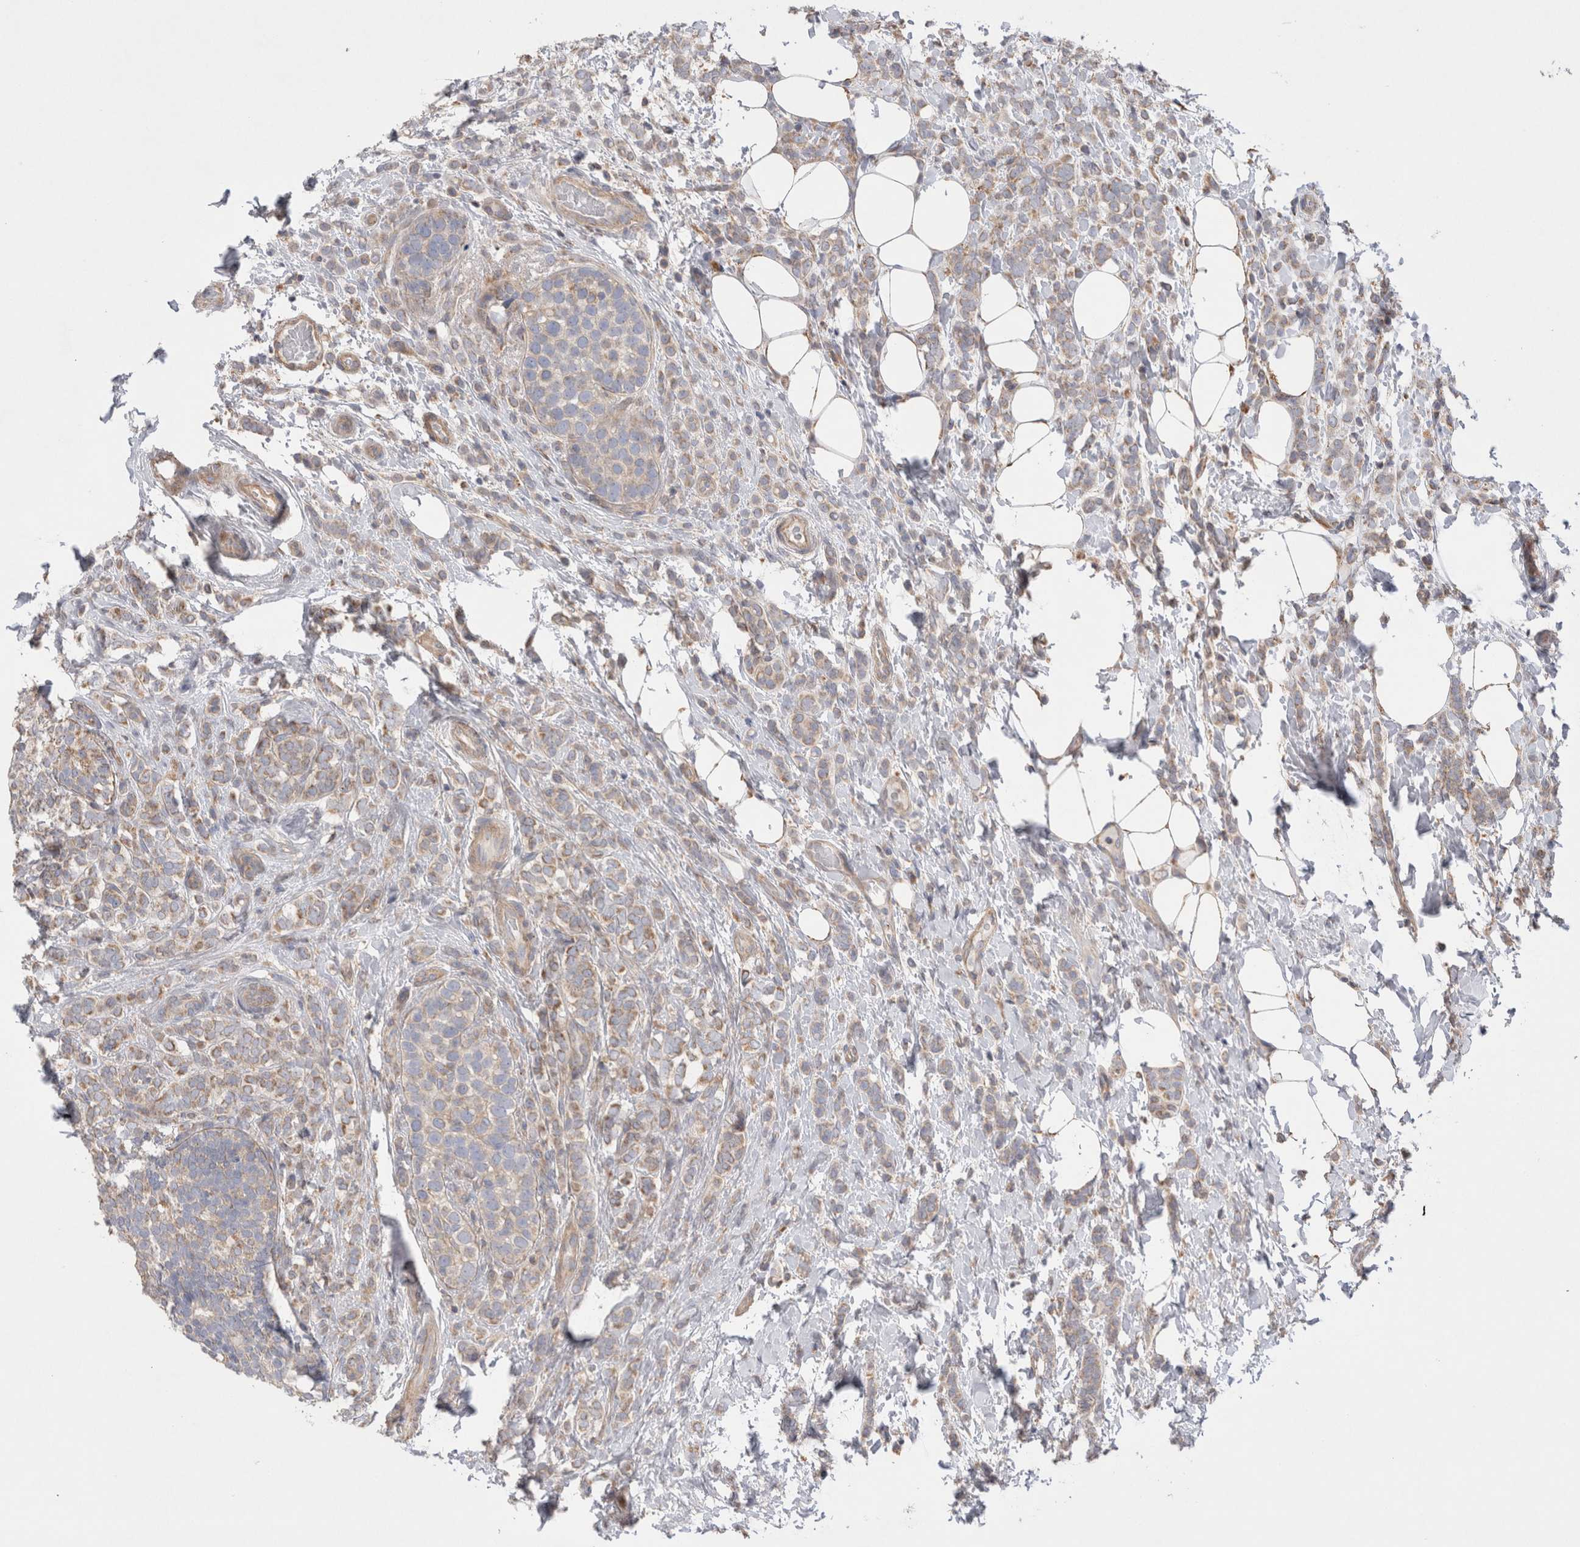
{"staining": {"intensity": "weak", "quantity": ">75%", "location": "cytoplasmic/membranous"}, "tissue": "breast cancer", "cell_type": "Tumor cells", "image_type": "cancer", "snomed": [{"axis": "morphology", "description": "Lobular carcinoma"}, {"axis": "topography", "description": "Breast"}], "caption": "Human breast lobular carcinoma stained with a protein marker displays weak staining in tumor cells.", "gene": "TBC1D16", "patient": {"sex": "female", "age": 50}}